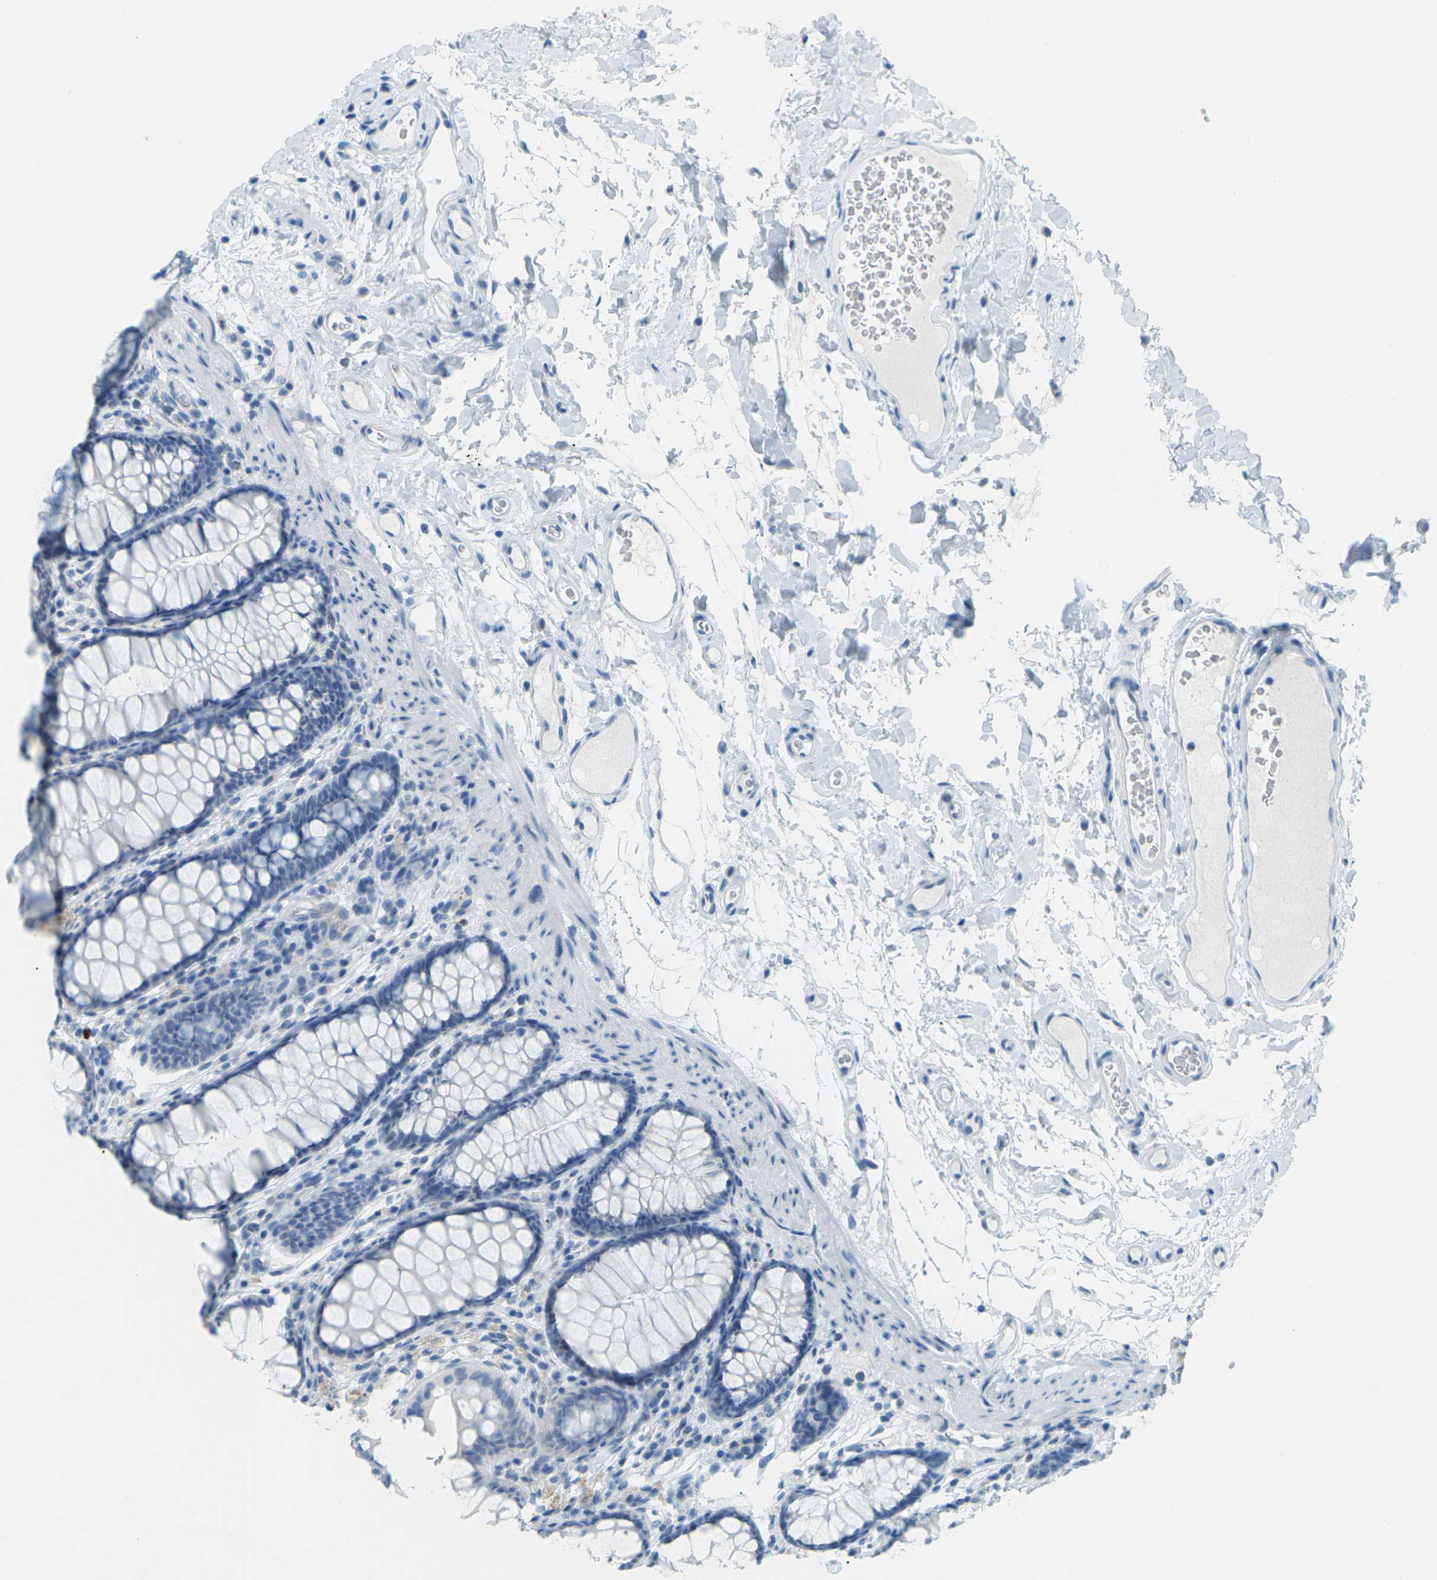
{"staining": {"intensity": "negative", "quantity": "none", "location": "none"}, "tissue": "colon", "cell_type": "Endothelial cells", "image_type": "normal", "snomed": [{"axis": "morphology", "description": "Normal tissue, NOS"}, {"axis": "topography", "description": "Colon"}], "caption": "High power microscopy photomicrograph of an immunohistochemistry (IHC) image of normal colon, revealing no significant positivity in endothelial cells.", "gene": "CDH16", "patient": {"sex": "female", "age": 55}}